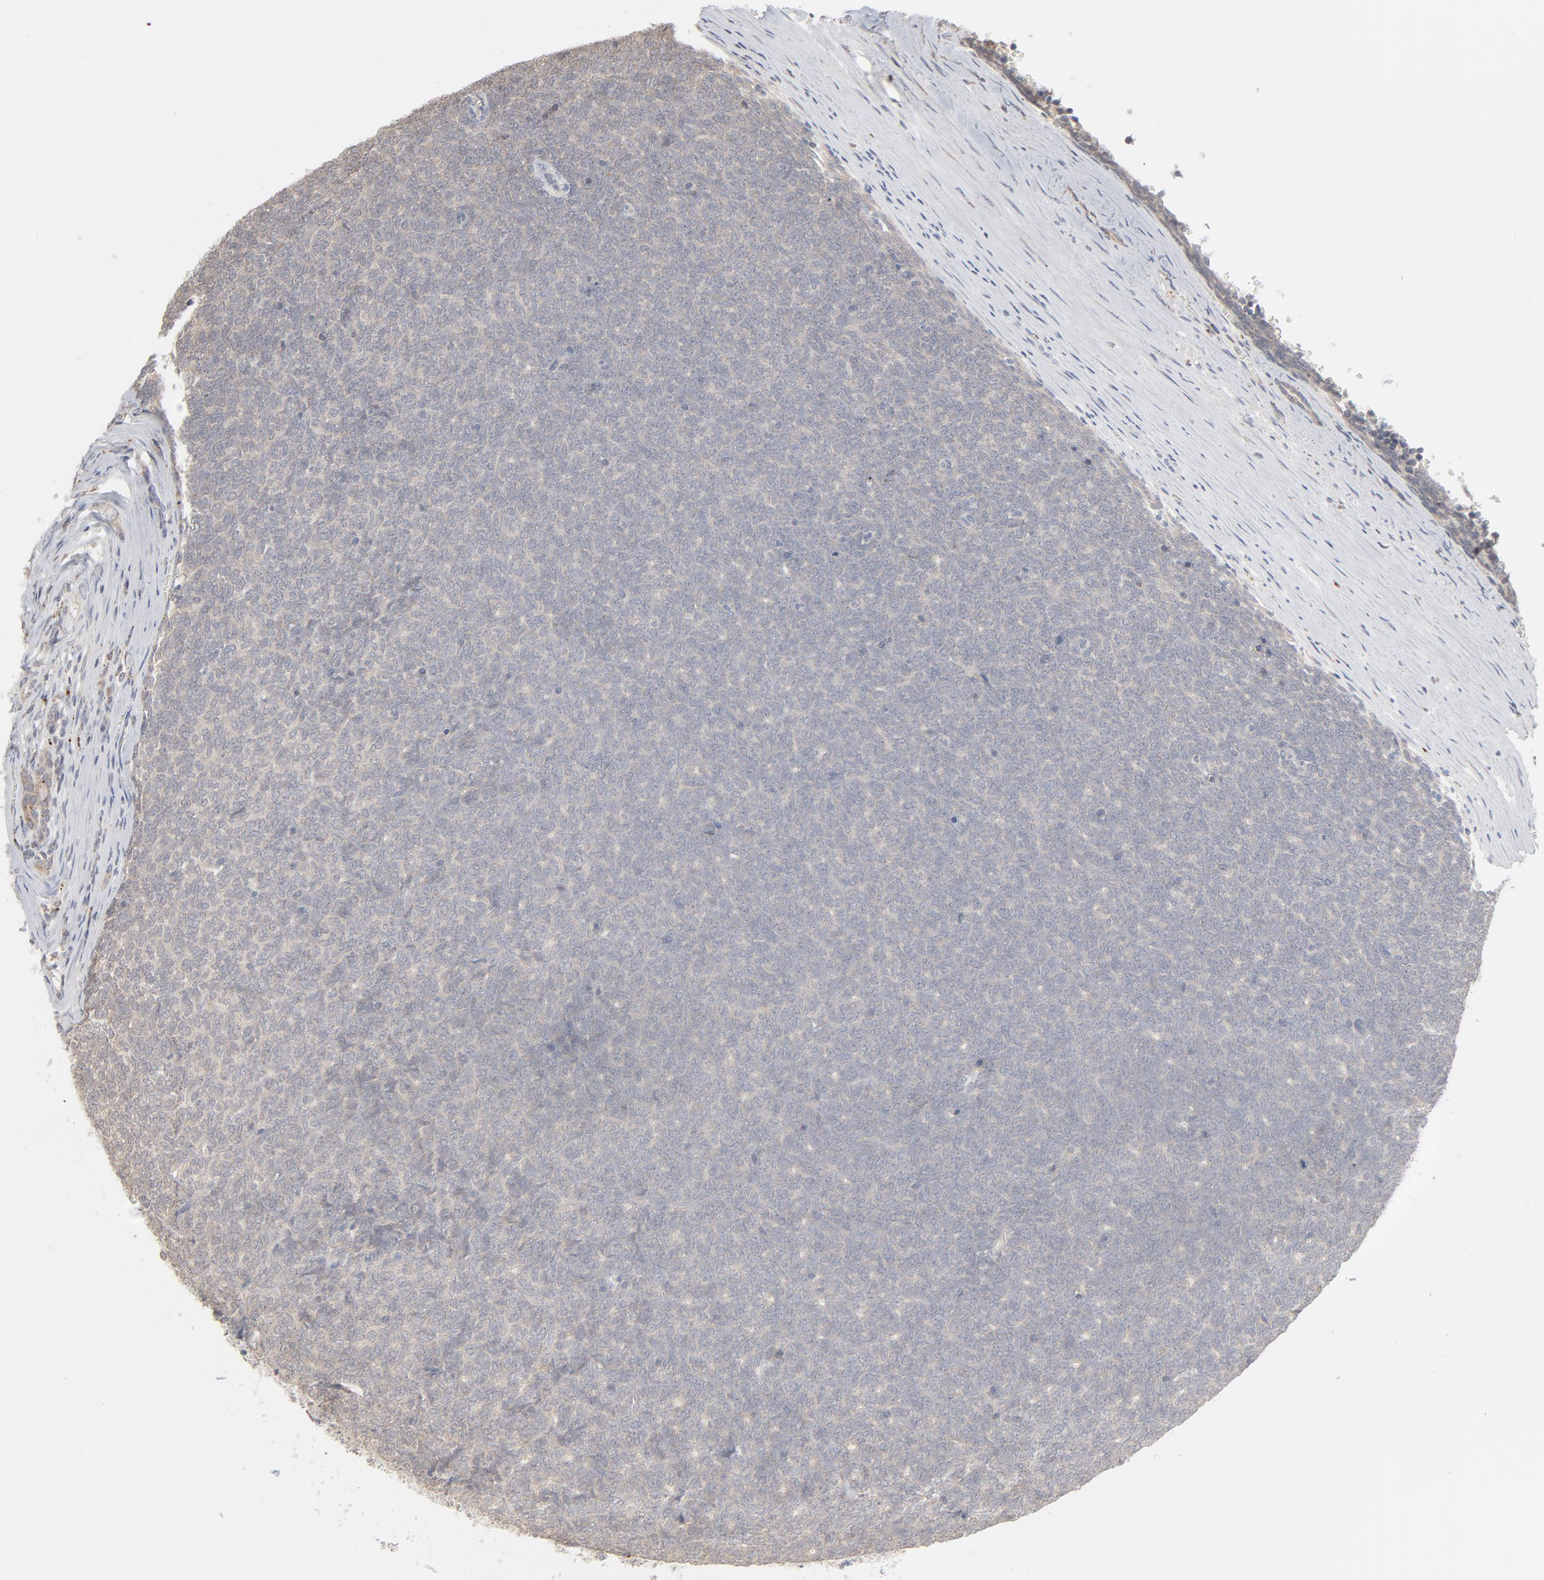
{"staining": {"intensity": "negative", "quantity": "none", "location": "none"}, "tissue": "renal cancer", "cell_type": "Tumor cells", "image_type": "cancer", "snomed": [{"axis": "morphology", "description": "Neoplasm, malignant, NOS"}, {"axis": "topography", "description": "Kidney"}], "caption": "A micrograph of human malignant neoplasm (renal) is negative for staining in tumor cells. Nuclei are stained in blue.", "gene": "POMT2", "patient": {"sex": "male", "age": 28}}